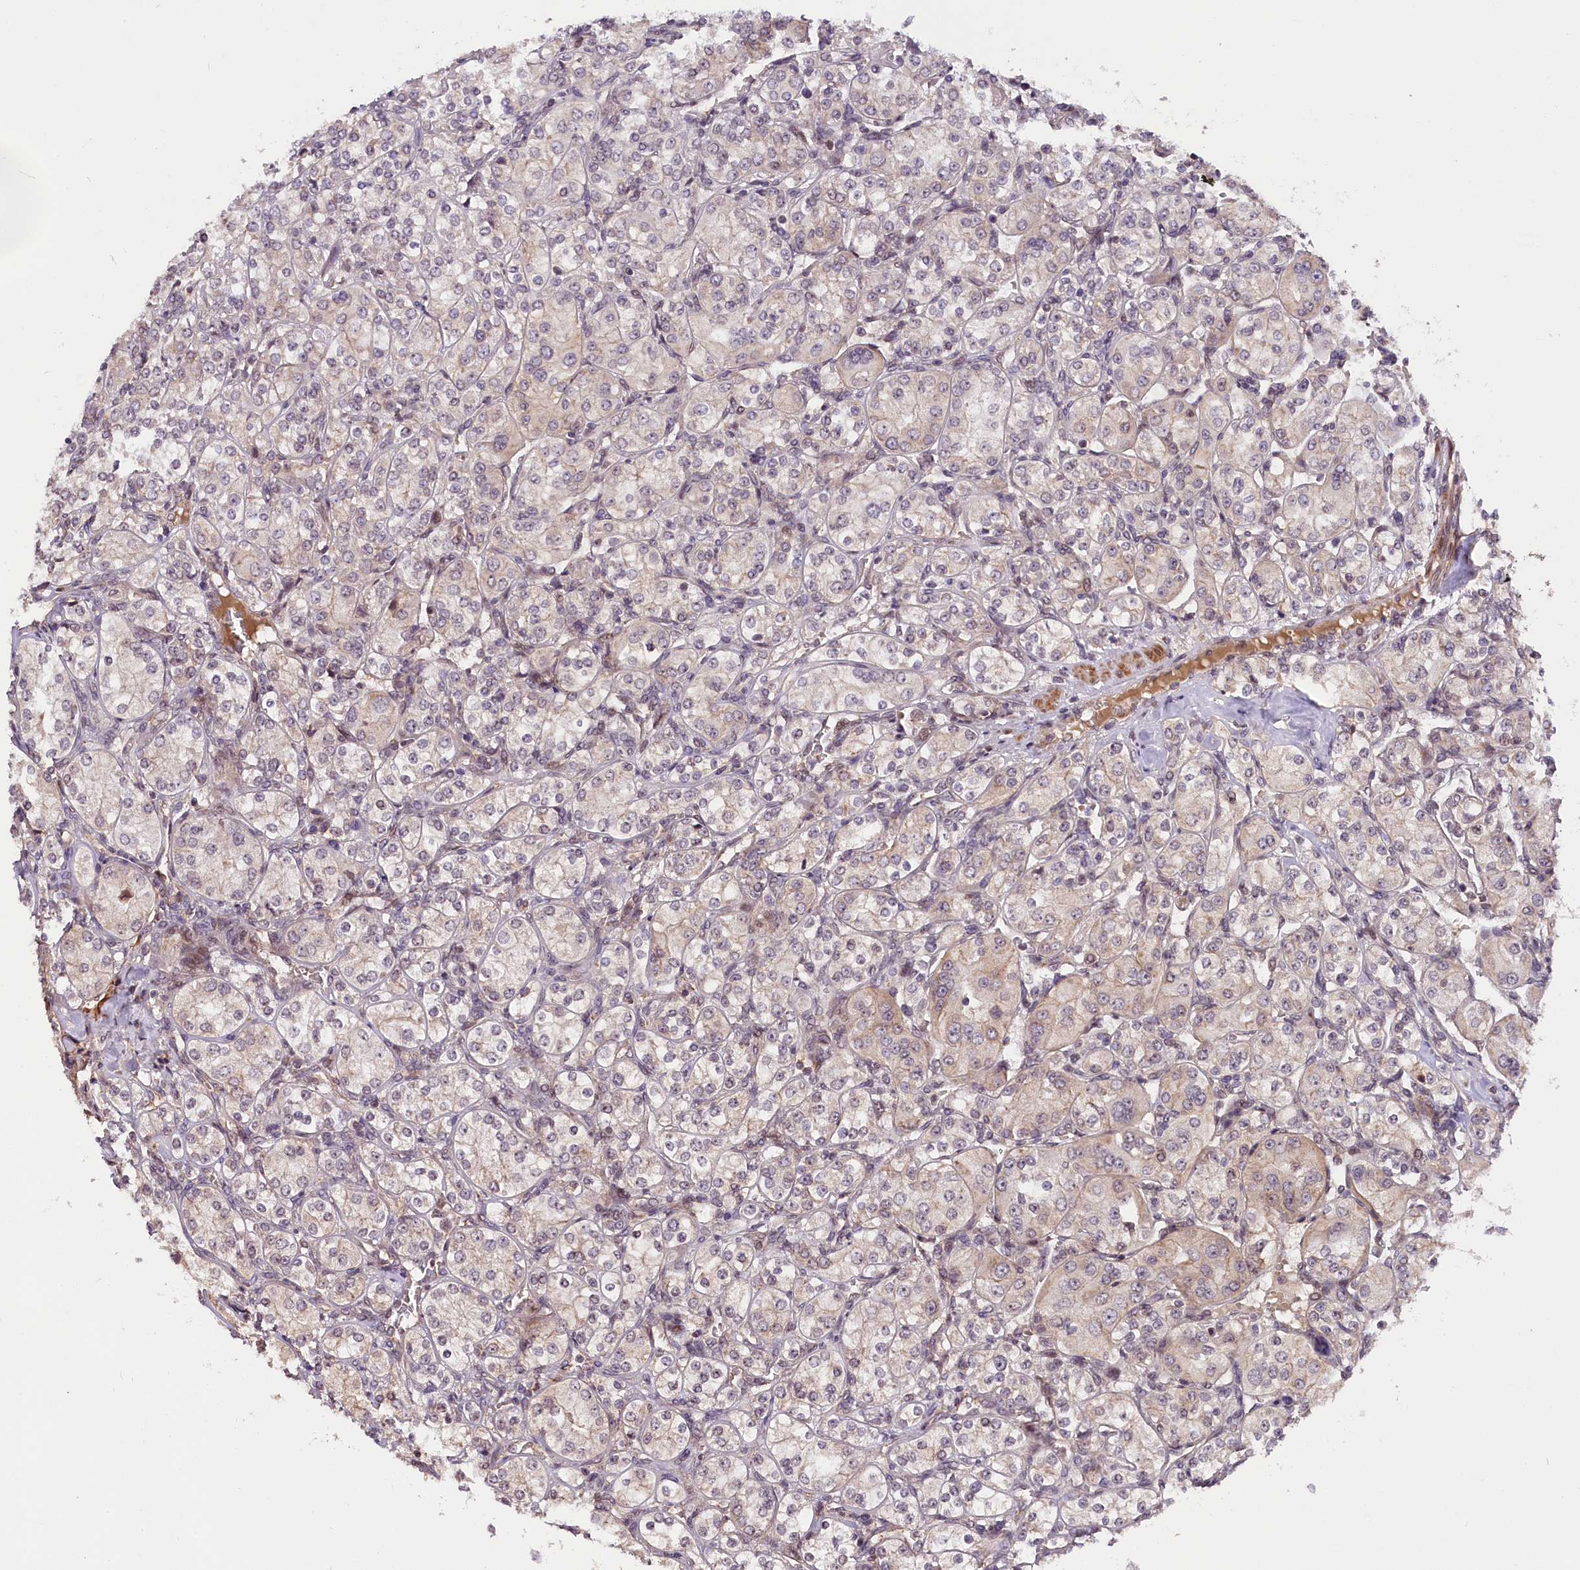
{"staining": {"intensity": "negative", "quantity": "none", "location": "none"}, "tissue": "renal cancer", "cell_type": "Tumor cells", "image_type": "cancer", "snomed": [{"axis": "morphology", "description": "Adenocarcinoma, NOS"}, {"axis": "topography", "description": "Kidney"}], "caption": "An image of renal cancer stained for a protein exhibits no brown staining in tumor cells.", "gene": "ZNF480", "patient": {"sex": "male", "age": 77}}